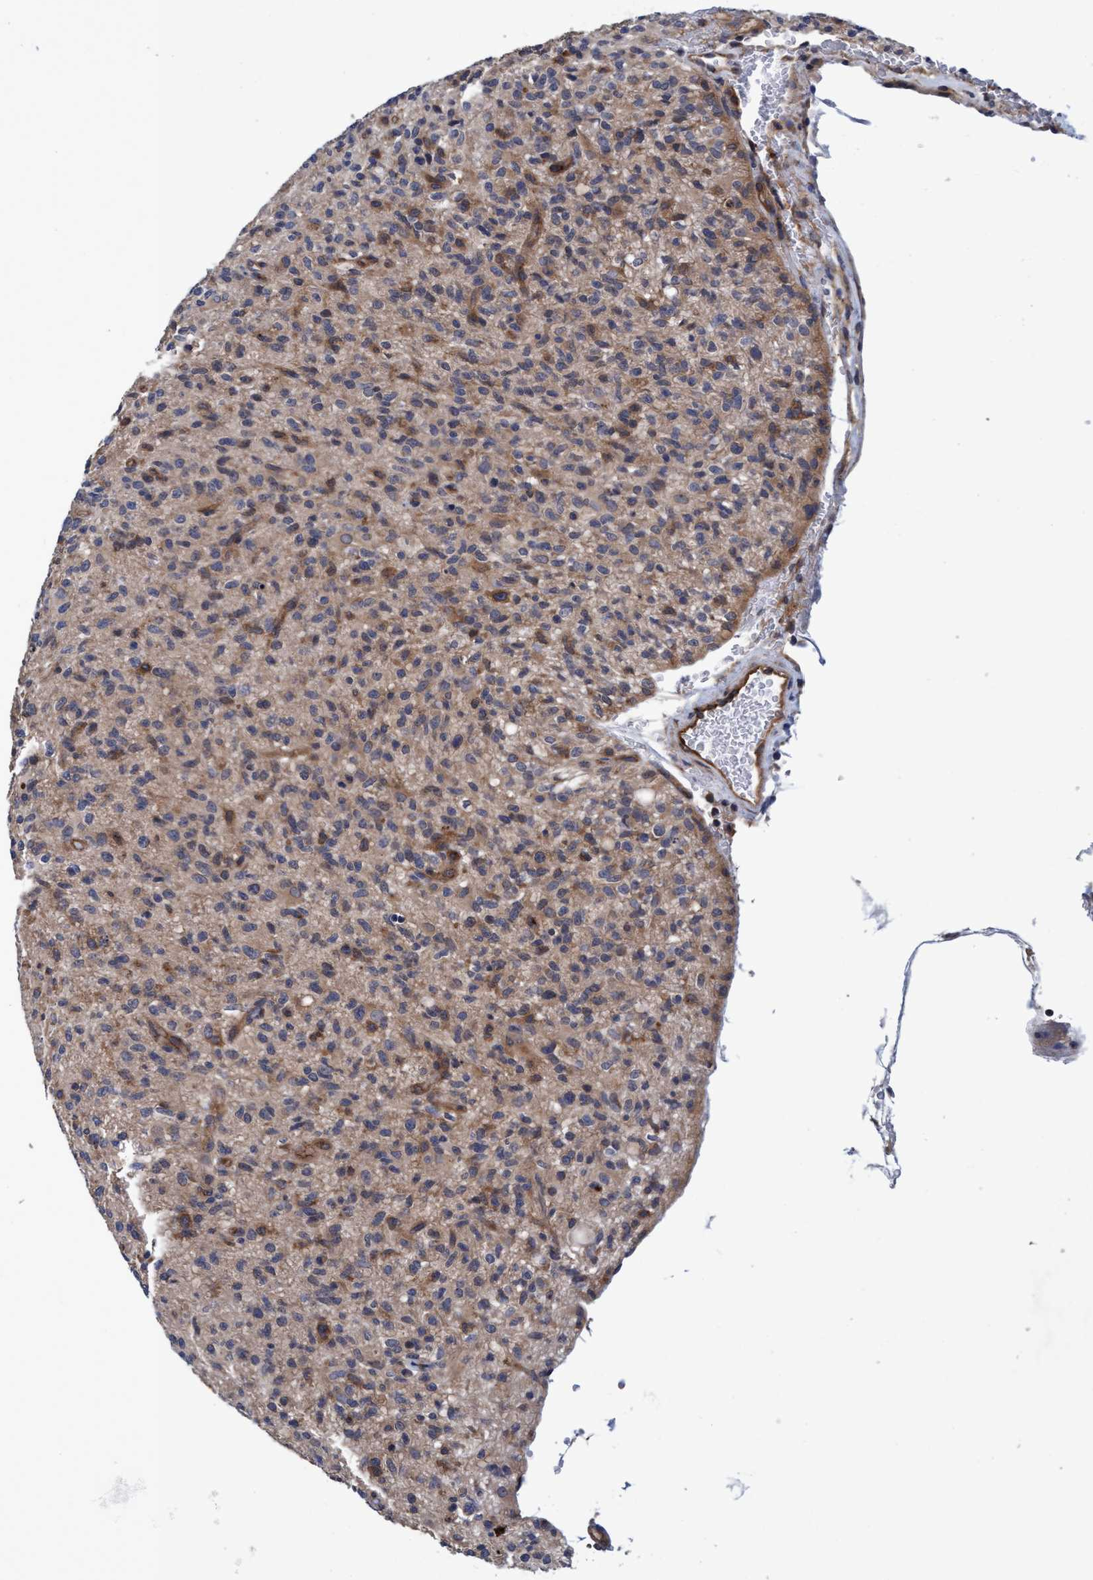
{"staining": {"intensity": "weak", "quantity": ">75%", "location": "cytoplasmic/membranous"}, "tissue": "glioma", "cell_type": "Tumor cells", "image_type": "cancer", "snomed": [{"axis": "morphology", "description": "Glioma, malignant, High grade"}, {"axis": "topography", "description": "Brain"}], "caption": "Immunohistochemical staining of high-grade glioma (malignant) displays low levels of weak cytoplasmic/membranous protein positivity in about >75% of tumor cells. Nuclei are stained in blue.", "gene": "CALCOCO2", "patient": {"sex": "male", "age": 71}}